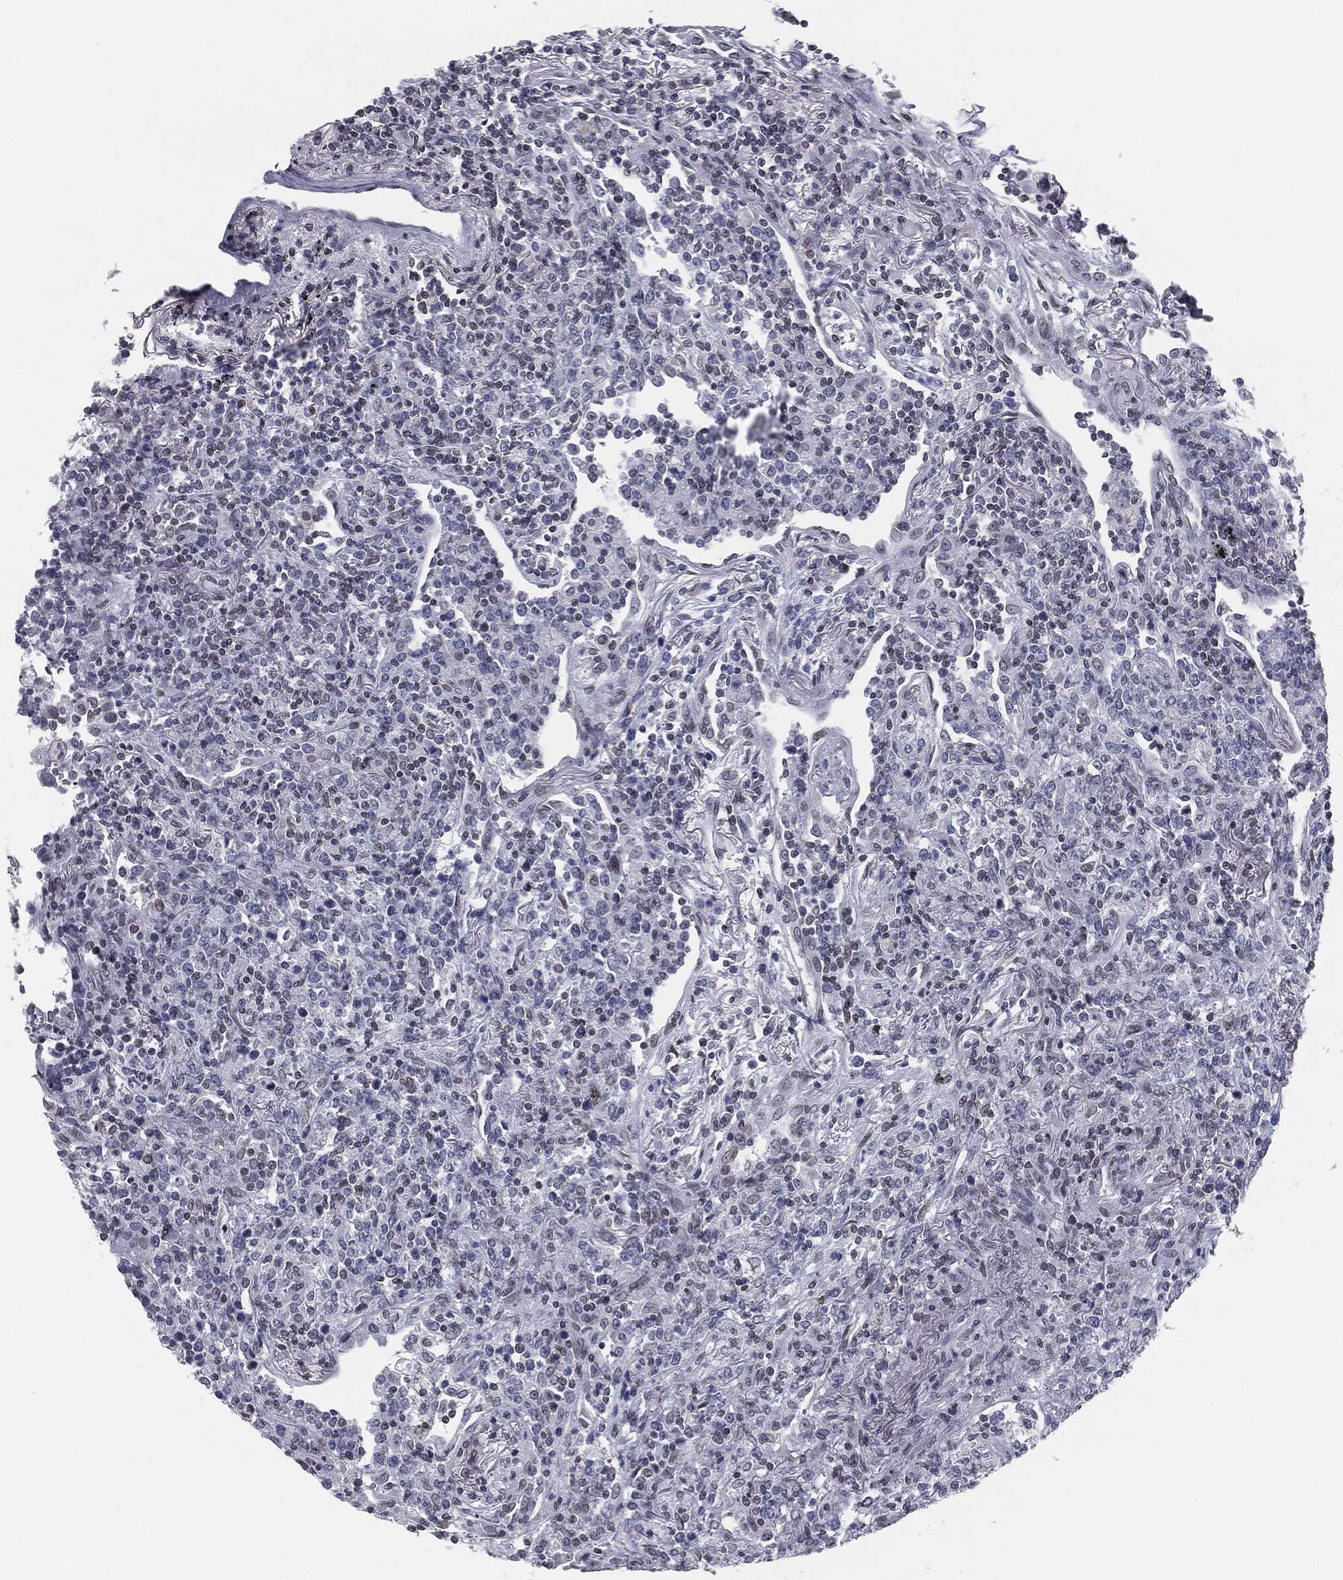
{"staining": {"intensity": "negative", "quantity": "none", "location": "none"}, "tissue": "lymphoma", "cell_type": "Tumor cells", "image_type": "cancer", "snomed": [{"axis": "morphology", "description": "Malignant lymphoma, non-Hodgkin's type, High grade"}, {"axis": "topography", "description": "Lung"}], "caption": "IHC of human lymphoma reveals no staining in tumor cells.", "gene": "ALDOB", "patient": {"sex": "male", "age": 79}}